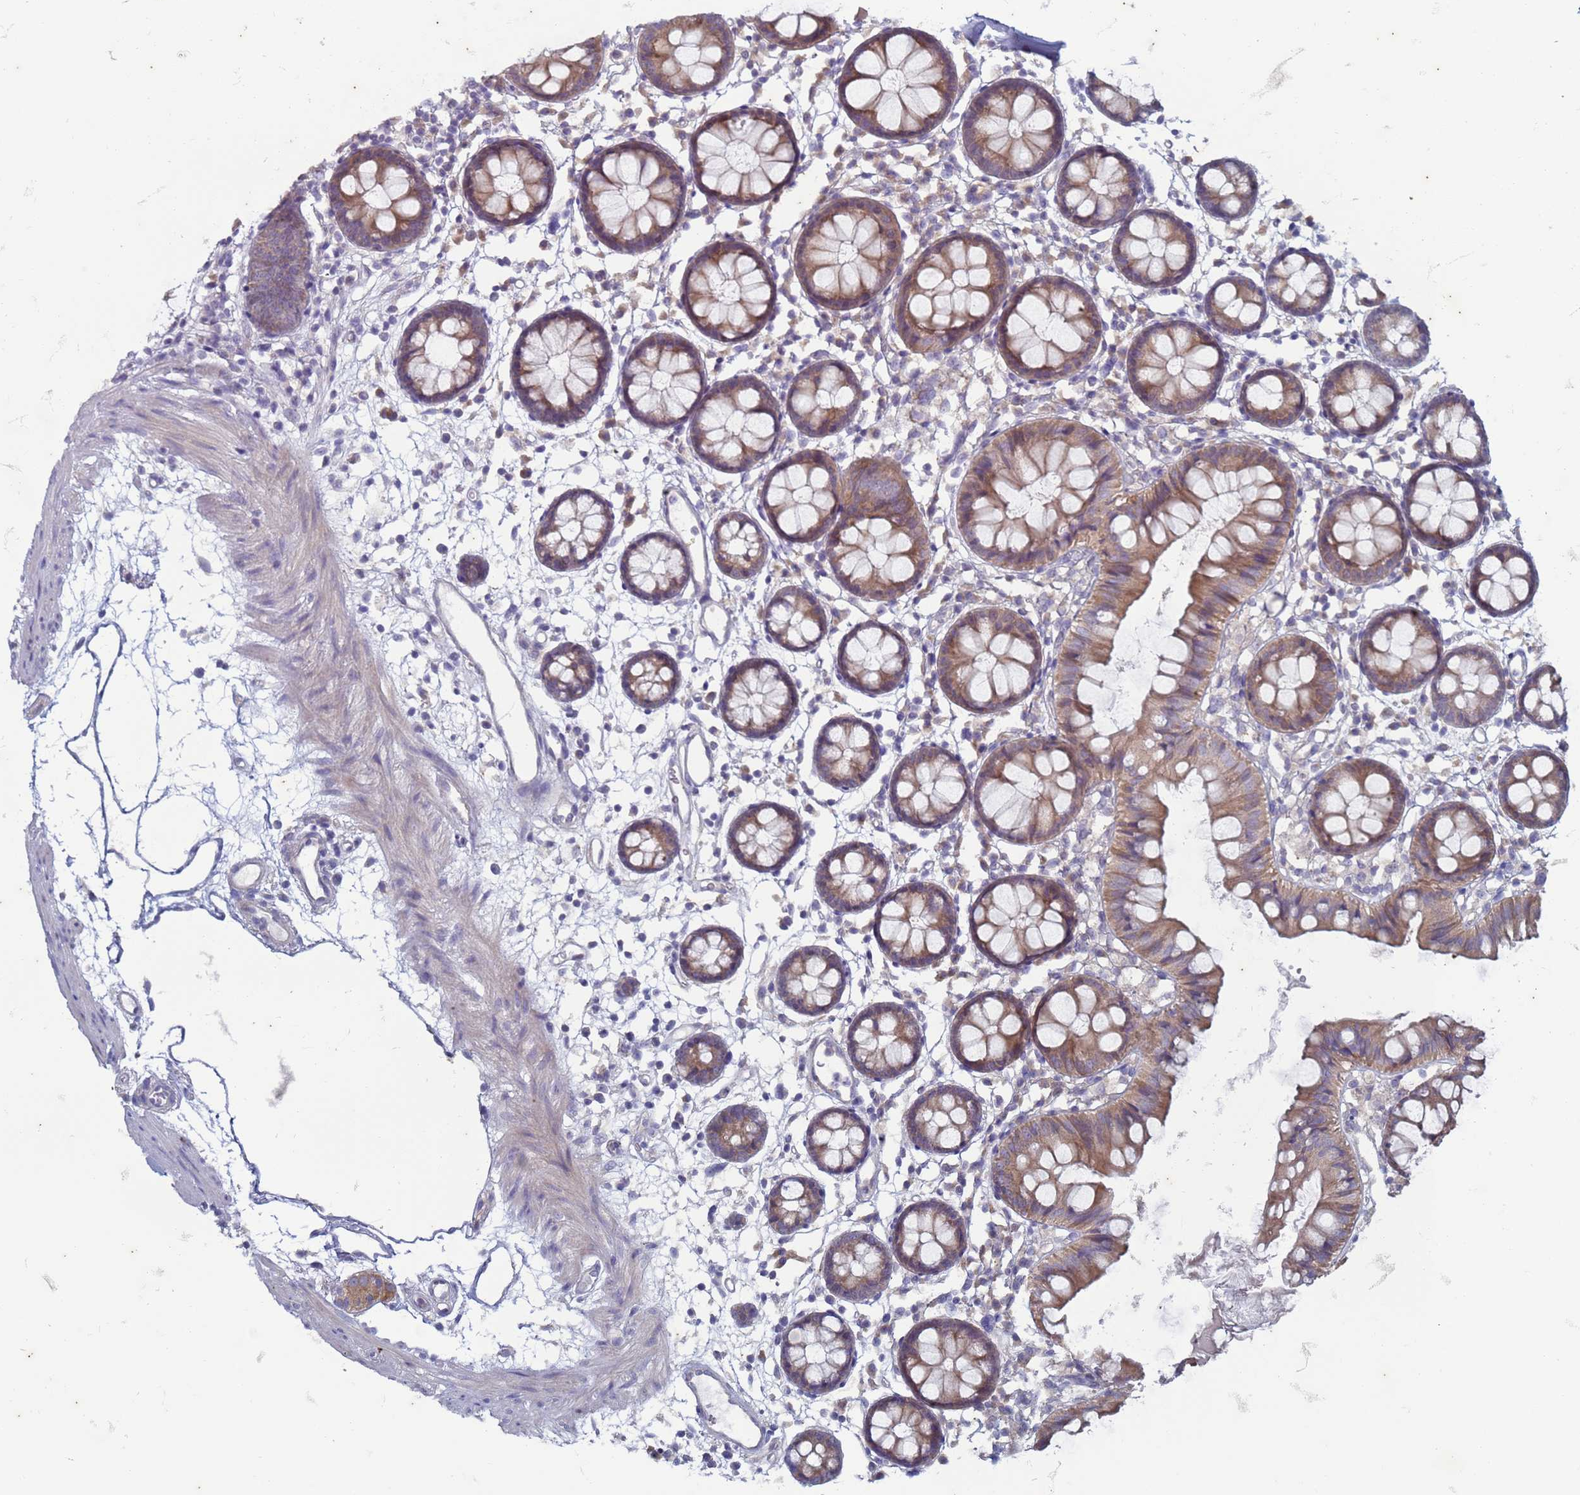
{"staining": {"intensity": "negative", "quantity": "none", "location": "none"}, "tissue": "colon", "cell_type": "Endothelial cells", "image_type": "normal", "snomed": [{"axis": "morphology", "description": "Normal tissue, NOS"}, {"axis": "topography", "description": "Colon"}], "caption": "Colon stained for a protein using immunohistochemistry (IHC) demonstrates no staining endothelial cells.", "gene": "SUCO", "patient": {"sex": "female", "age": 84}}